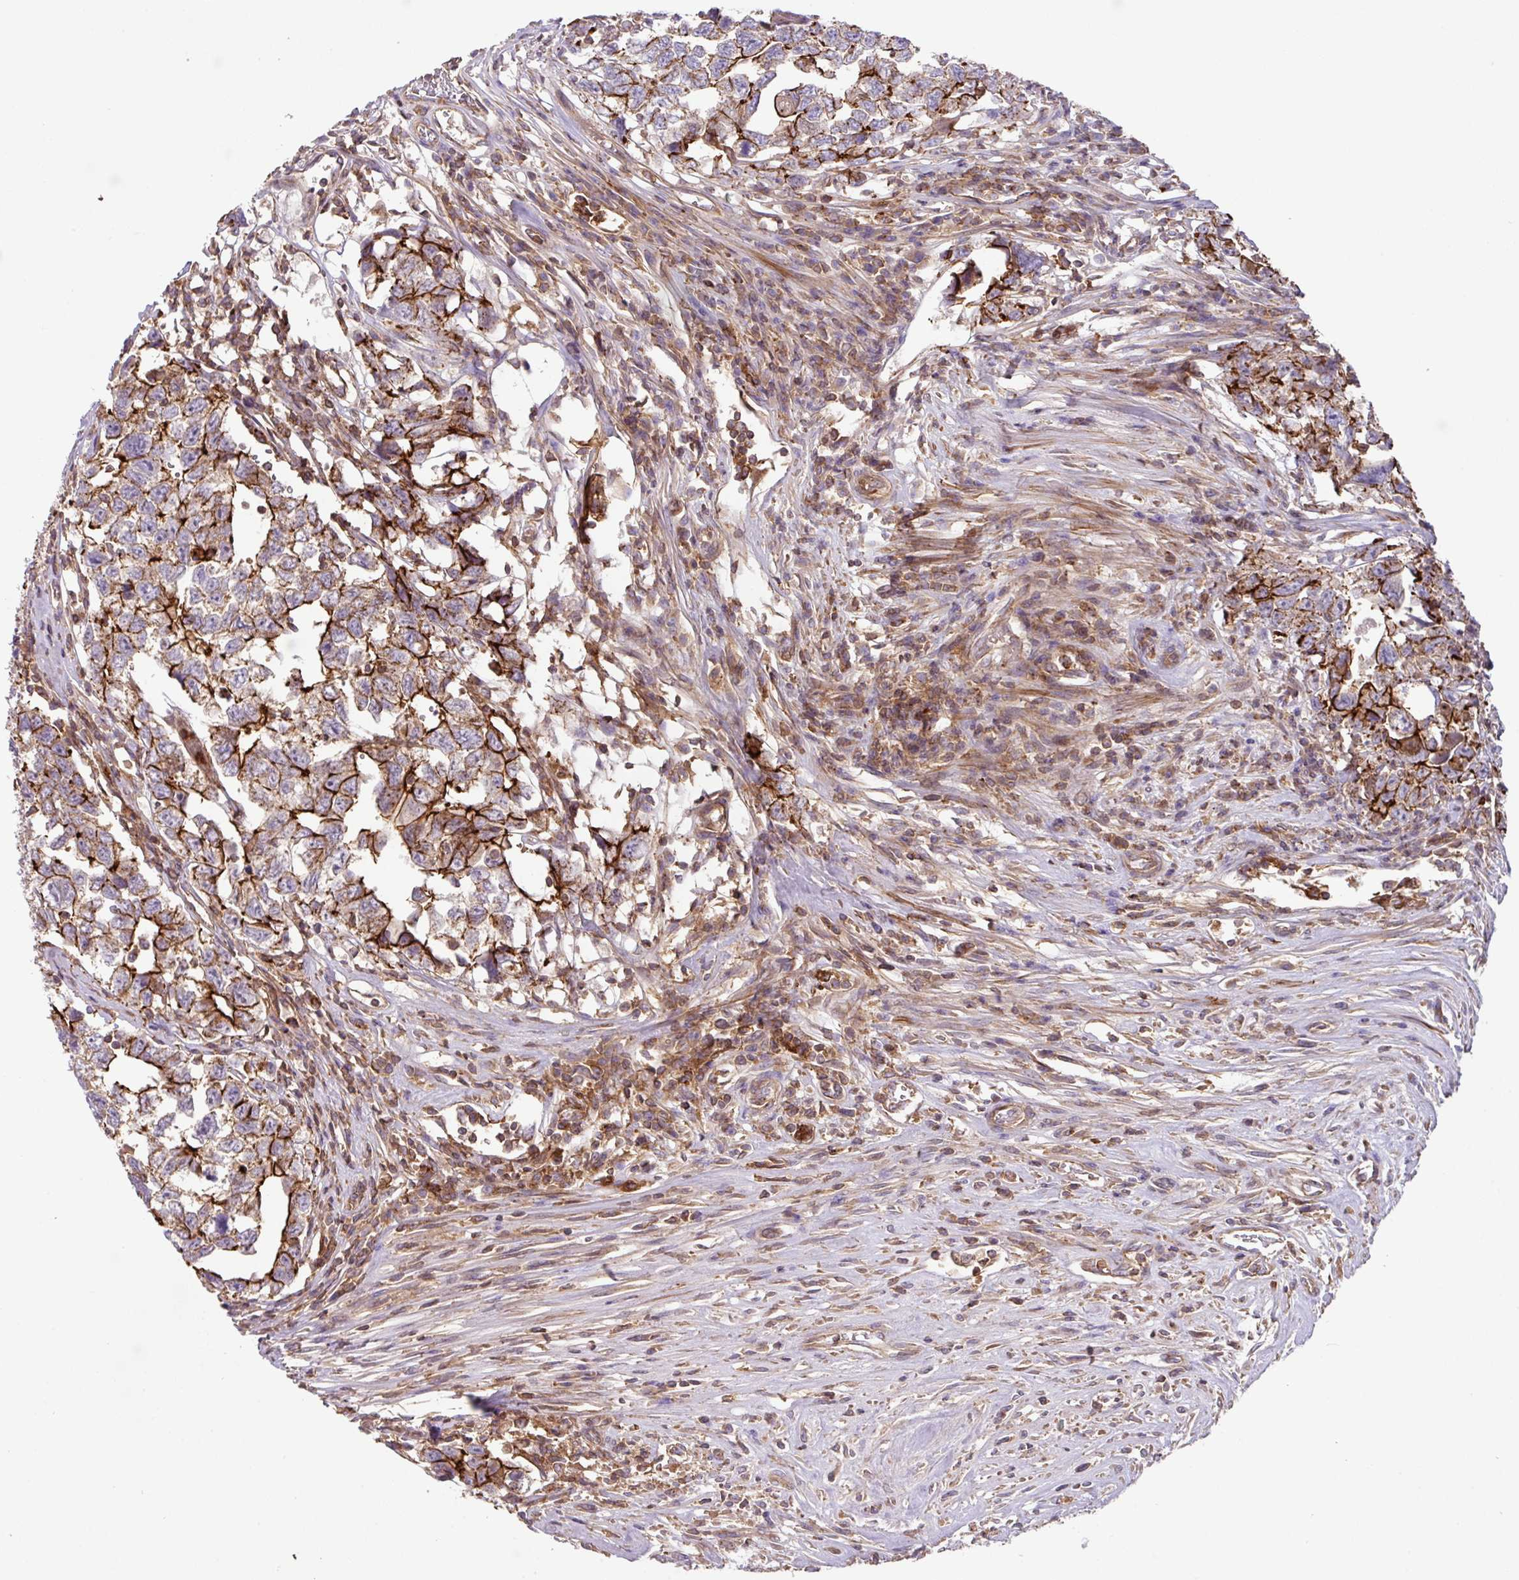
{"staining": {"intensity": "strong", "quantity": "25%-75%", "location": "cytoplasmic/membranous"}, "tissue": "testis cancer", "cell_type": "Tumor cells", "image_type": "cancer", "snomed": [{"axis": "morphology", "description": "Carcinoma, Embryonal, NOS"}, {"axis": "topography", "description": "Testis"}], "caption": "Testis cancer (embryonal carcinoma) tissue reveals strong cytoplasmic/membranous positivity in approximately 25%-75% of tumor cells, visualized by immunohistochemistry.", "gene": "RIC1", "patient": {"sex": "male", "age": 22}}